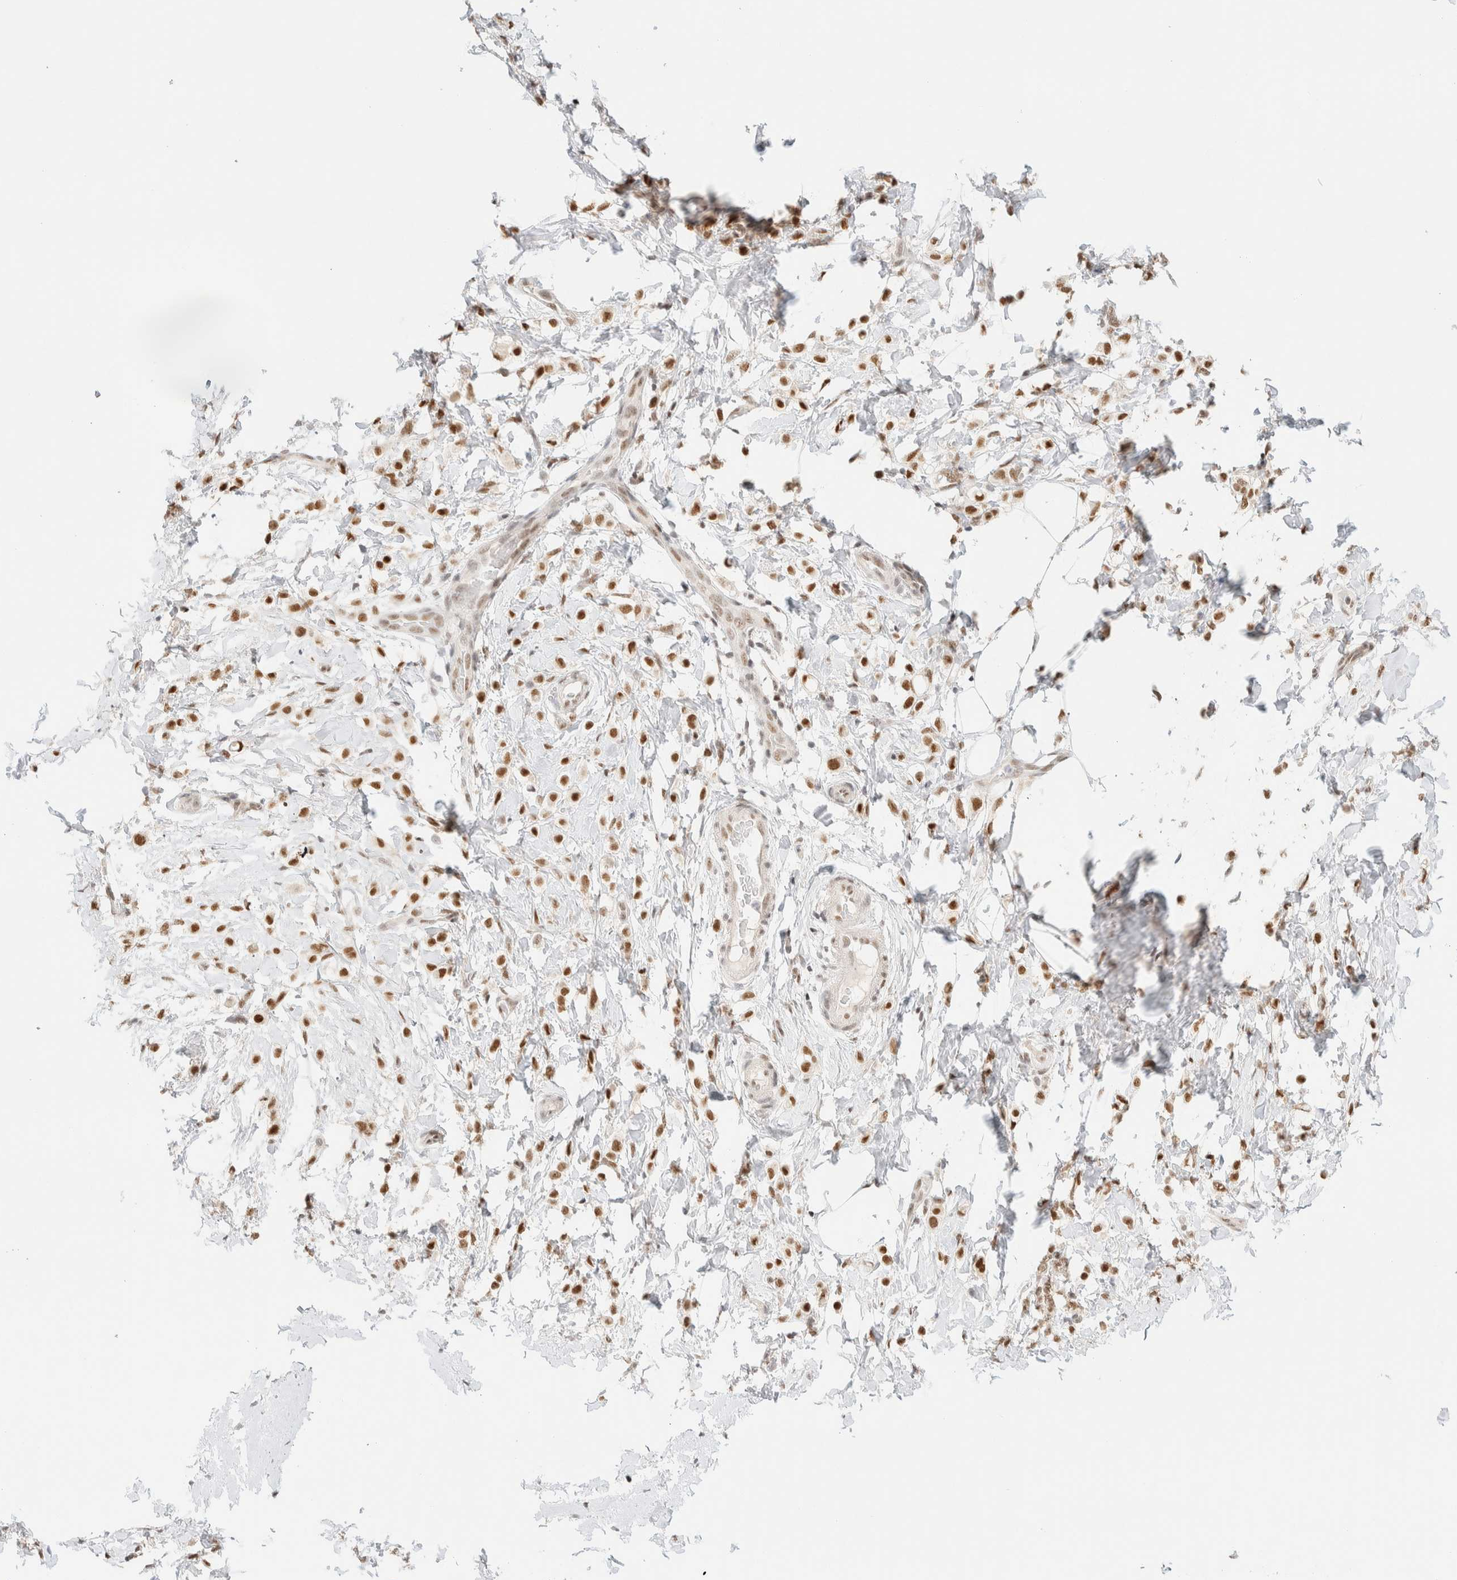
{"staining": {"intensity": "moderate", "quantity": ">75%", "location": "nuclear"}, "tissue": "breast cancer", "cell_type": "Tumor cells", "image_type": "cancer", "snomed": [{"axis": "morphology", "description": "Lobular carcinoma"}, {"axis": "topography", "description": "Breast"}], "caption": "IHC of breast cancer (lobular carcinoma) reveals medium levels of moderate nuclear staining in approximately >75% of tumor cells.", "gene": "PYGO2", "patient": {"sex": "female", "age": 50}}